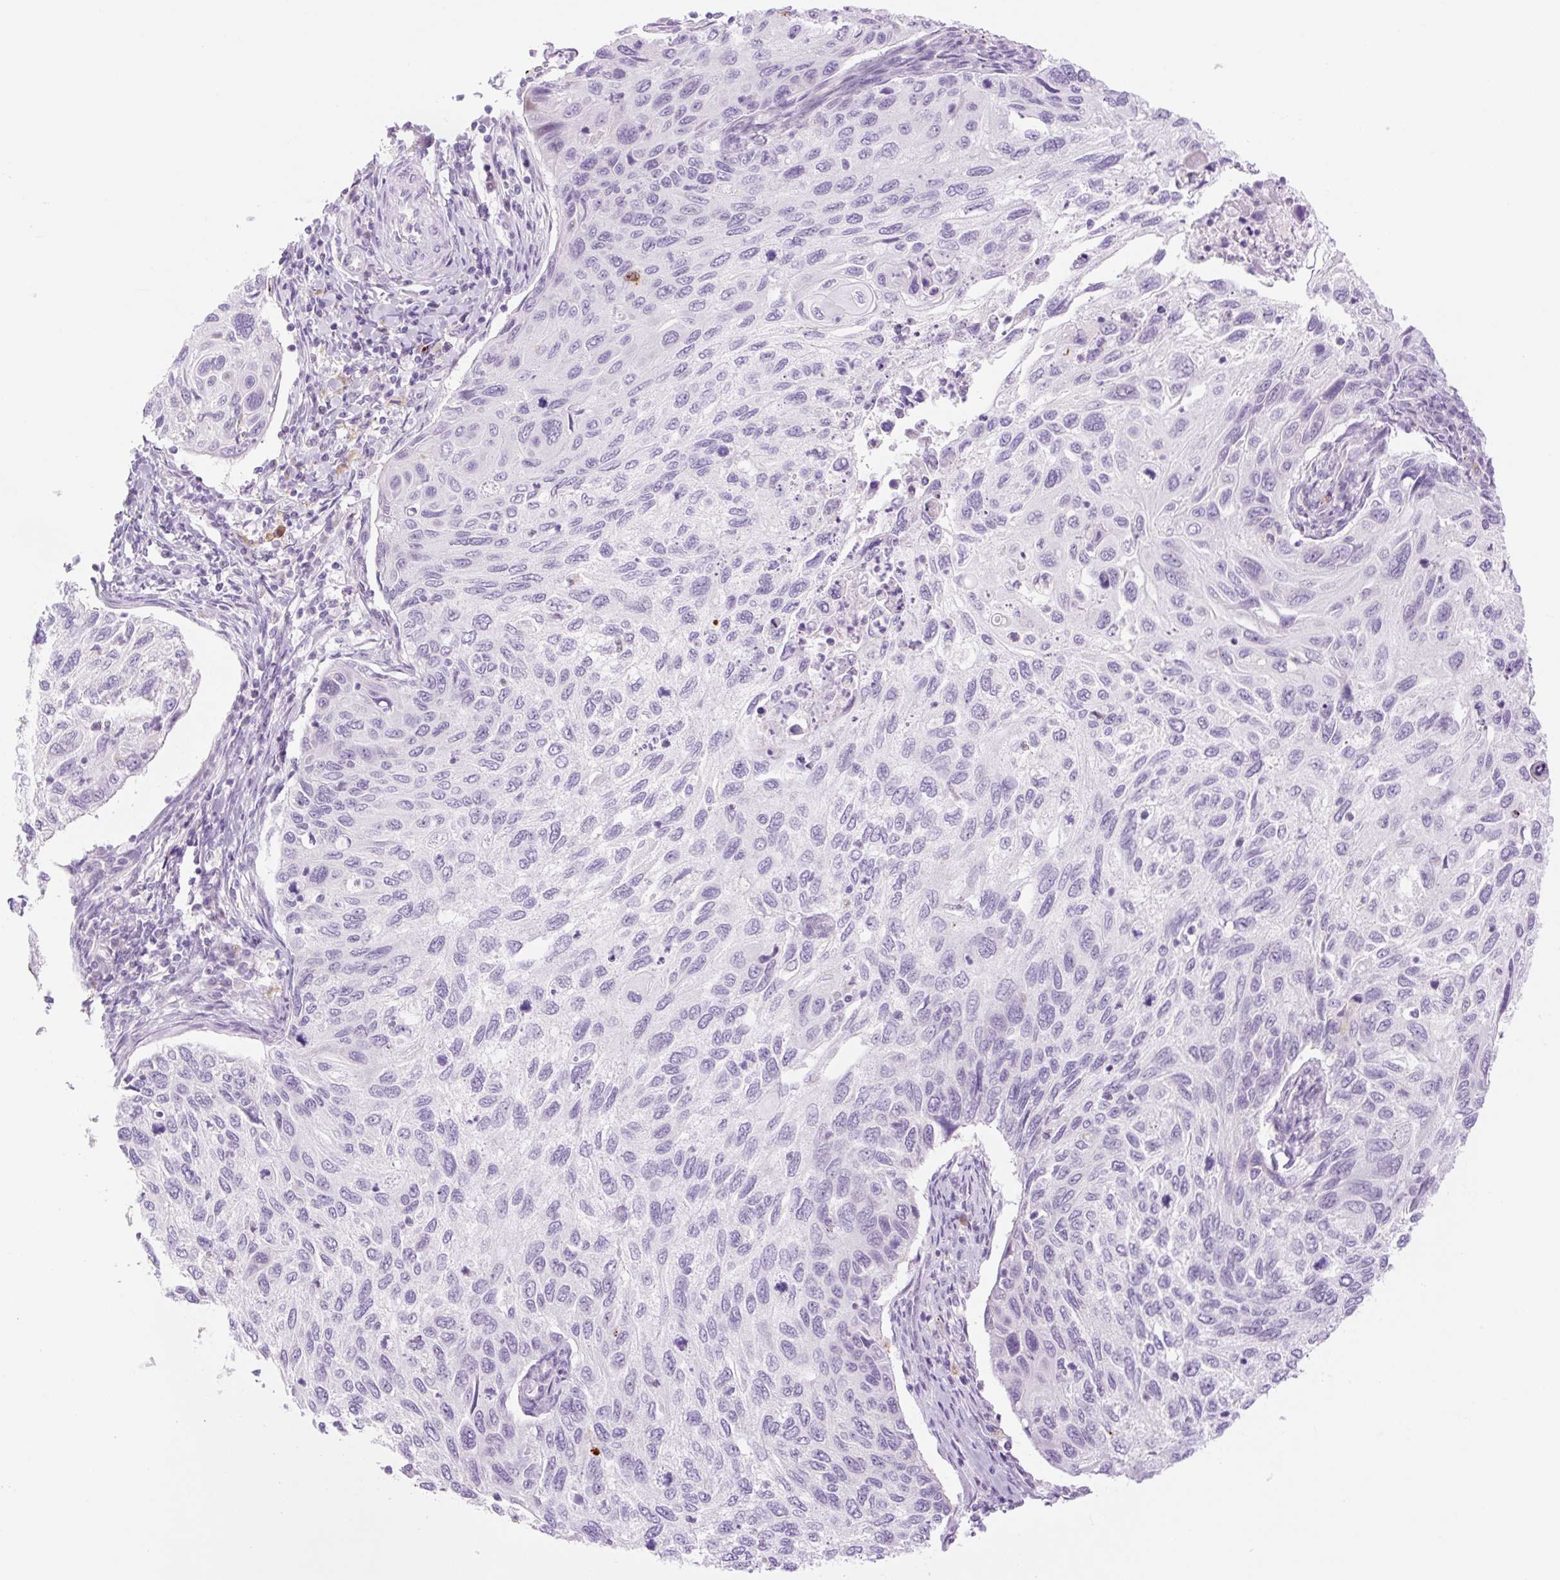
{"staining": {"intensity": "negative", "quantity": "none", "location": "none"}, "tissue": "cervical cancer", "cell_type": "Tumor cells", "image_type": "cancer", "snomed": [{"axis": "morphology", "description": "Squamous cell carcinoma, NOS"}, {"axis": "topography", "description": "Cervix"}], "caption": "Tumor cells show no significant protein staining in cervical cancer. (DAB immunohistochemistry (IHC), high magnification).", "gene": "SPRYD4", "patient": {"sex": "female", "age": 70}}